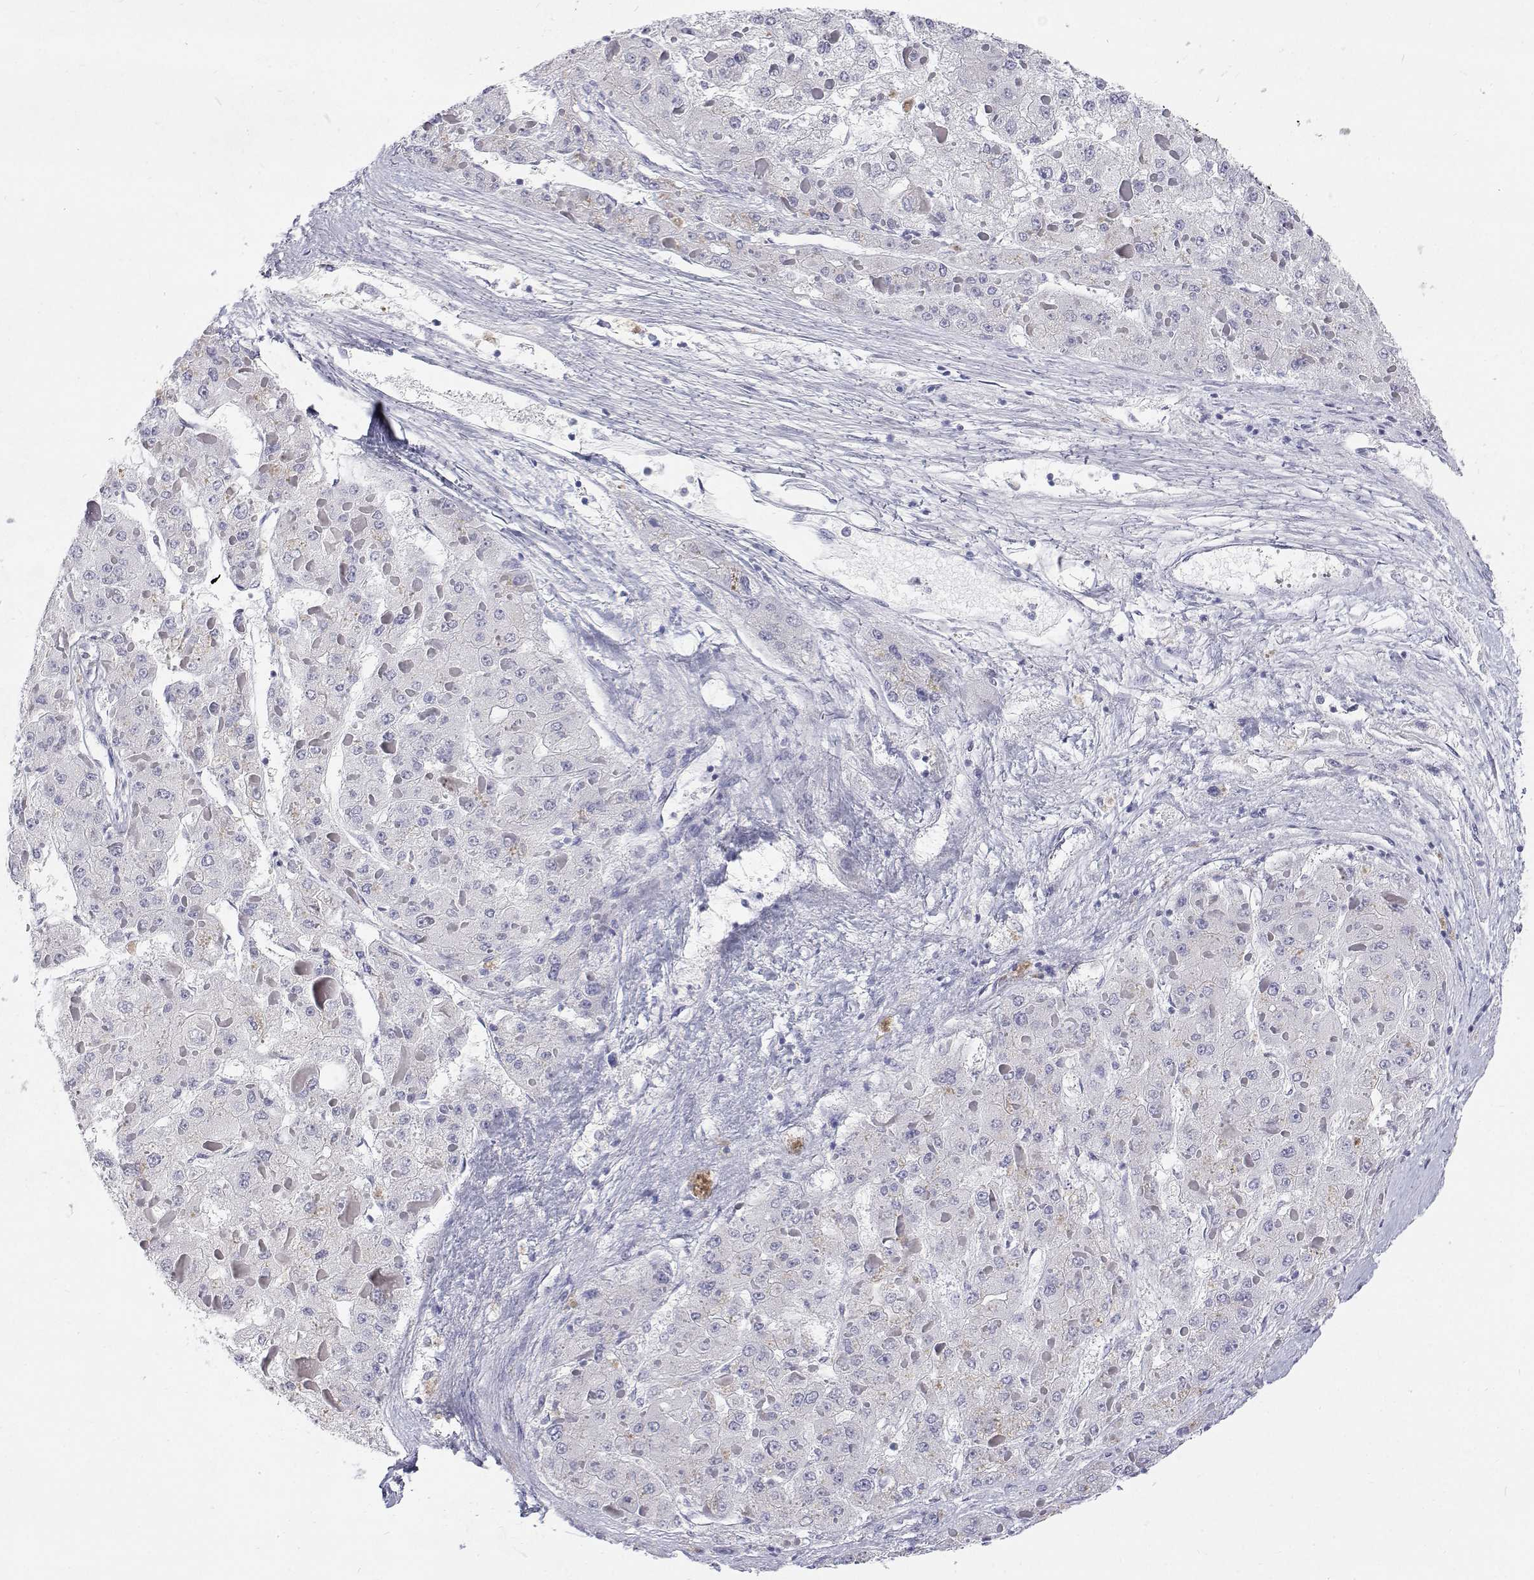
{"staining": {"intensity": "negative", "quantity": "none", "location": "none"}, "tissue": "liver cancer", "cell_type": "Tumor cells", "image_type": "cancer", "snomed": [{"axis": "morphology", "description": "Carcinoma, Hepatocellular, NOS"}, {"axis": "topography", "description": "Liver"}], "caption": "Tumor cells are negative for brown protein staining in hepatocellular carcinoma (liver).", "gene": "NCR2", "patient": {"sex": "female", "age": 73}}